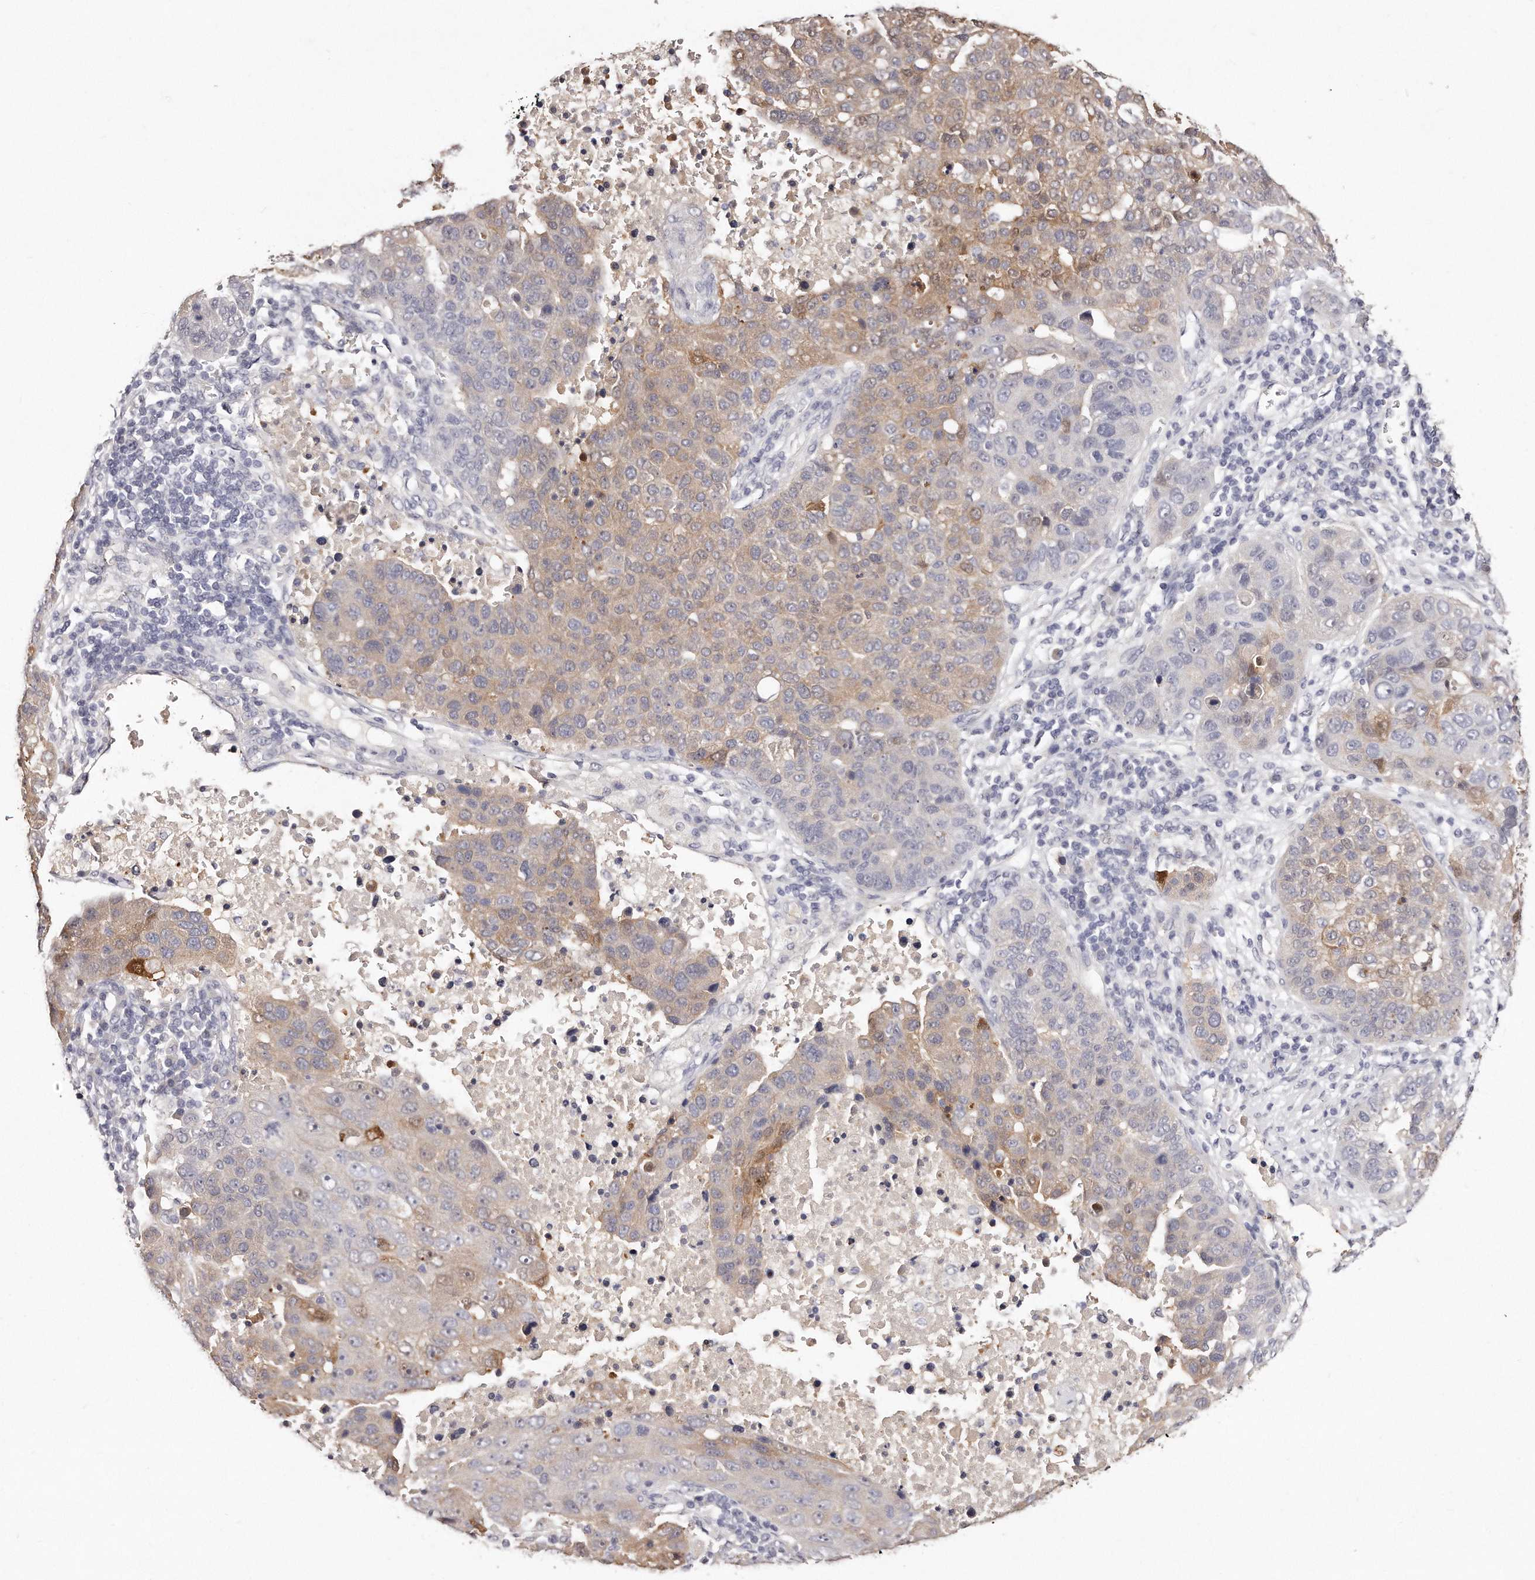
{"staining": {"intensity": "weak", "quantity": "25%-75%", "location": "cytoplasmic/membranous"}, "tissue": "pancreatic cancer", "cell_type": "Tumor cells", "image_type": "cancer", "snomed": [{"axis": "morphology", "description": "Adenocarcinoma, NOS"}, {"axis": "topography", "description": "Pancreas"}], "caption": "Human pancreatic cancer (adenocarcinoma) stained for a protein (brown) demonstrates weak cytoplasmic/membranous positive positivity in about 25%-75% of tumor cells.", "gene": "GDA", "patient": {"sex": "female", "age": 61}}